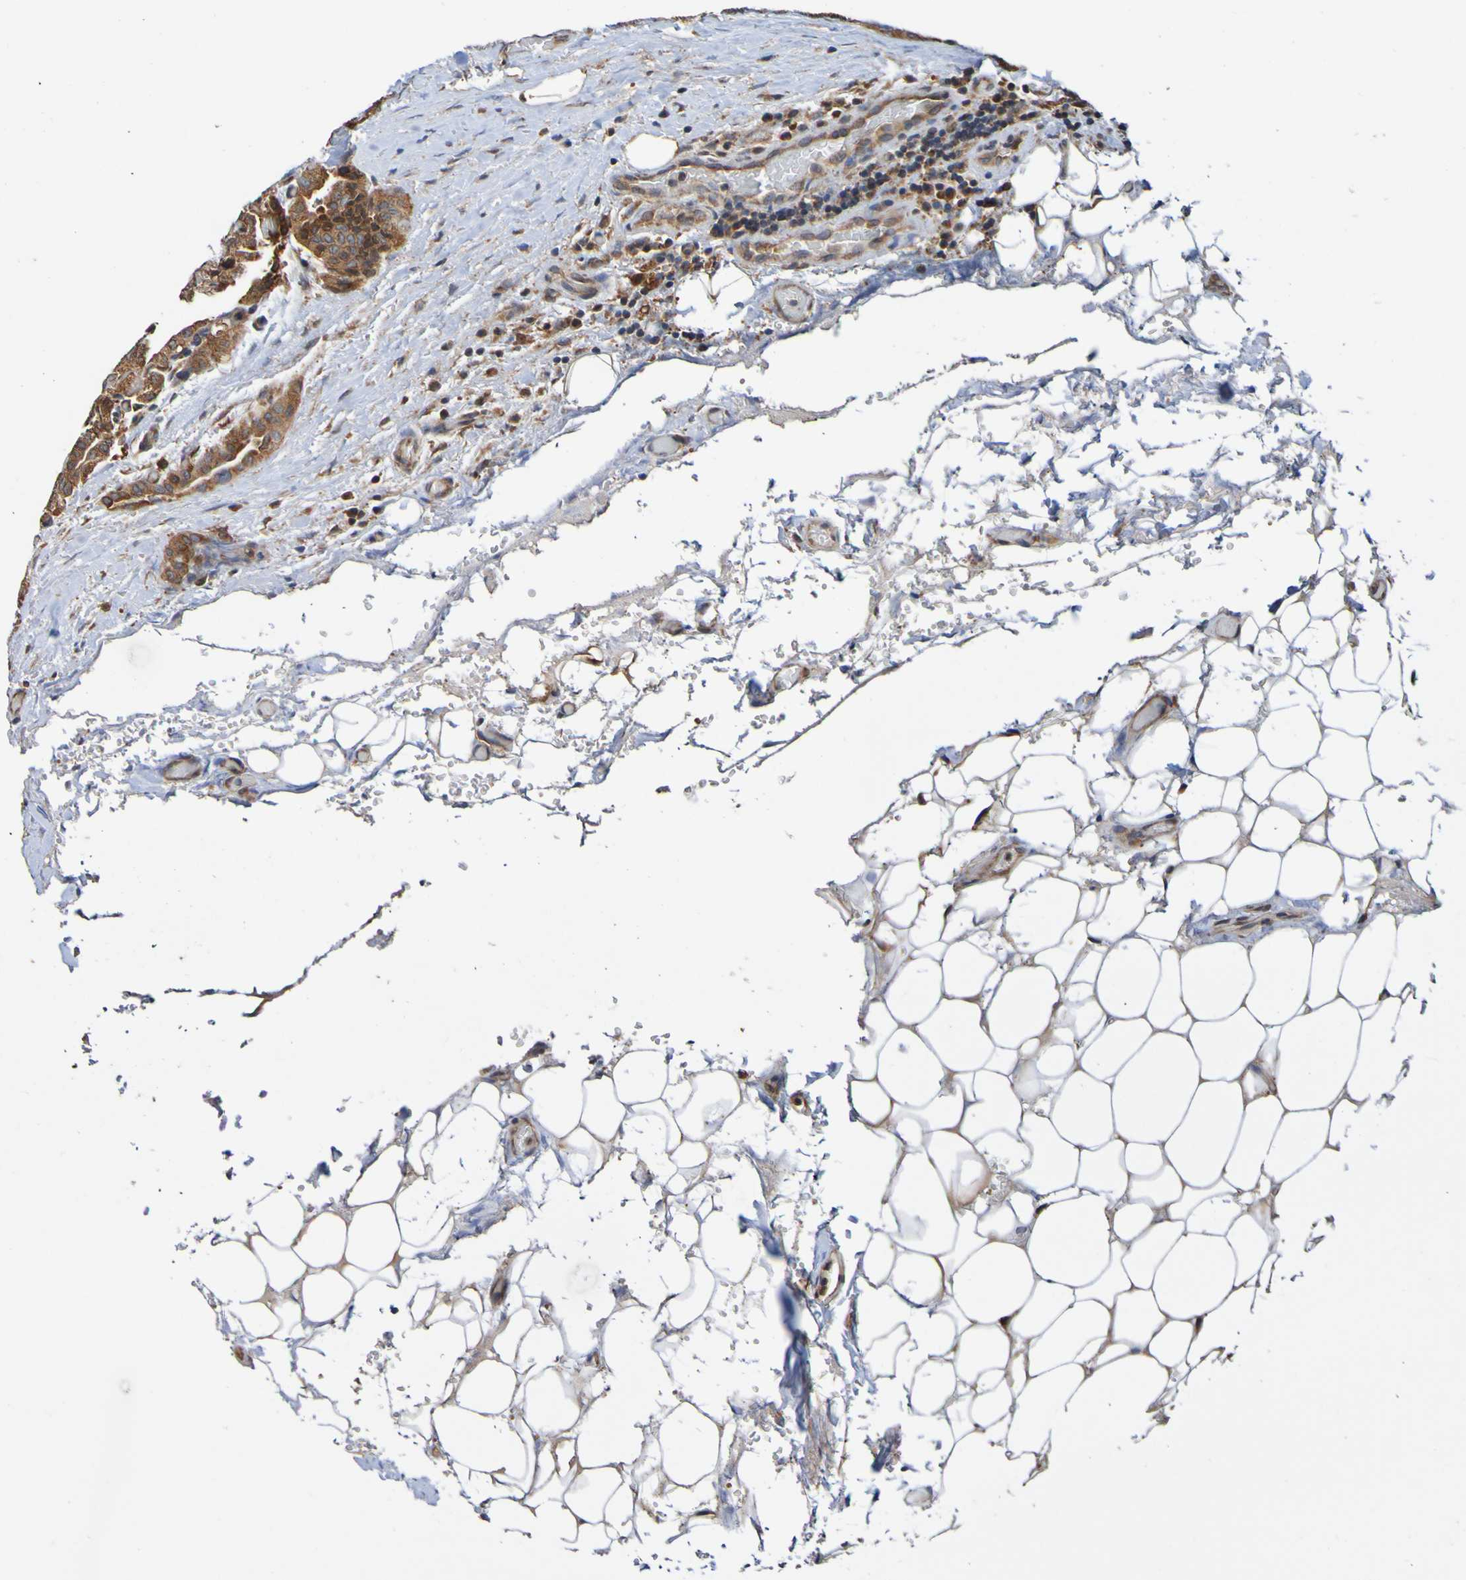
{"staining": {"intensity": "moderate", "quantity": ">75%", "location": "cytoplasmic/membranous"}, "tissue": "thyroid cancer", "cell_type": "Tumor cells", "image_type": "cancer", "snomed": [{"axis": "morphology", "description": "Papillary adenocarcinoma, NOS"}, {"axis": "topography", "description": "Thyroid gland"}], "caption": "Thyroid cancer stained with DAB (3,3'-diaminobenzidine) immunohistochemistry (IHC) demonstrates medium levels of moderate cytoplasmic/membranous positivity in approximately >75% of tumor cells.", "gene": "AXIN1", "patient": {"sex": "male", "age": 77}}